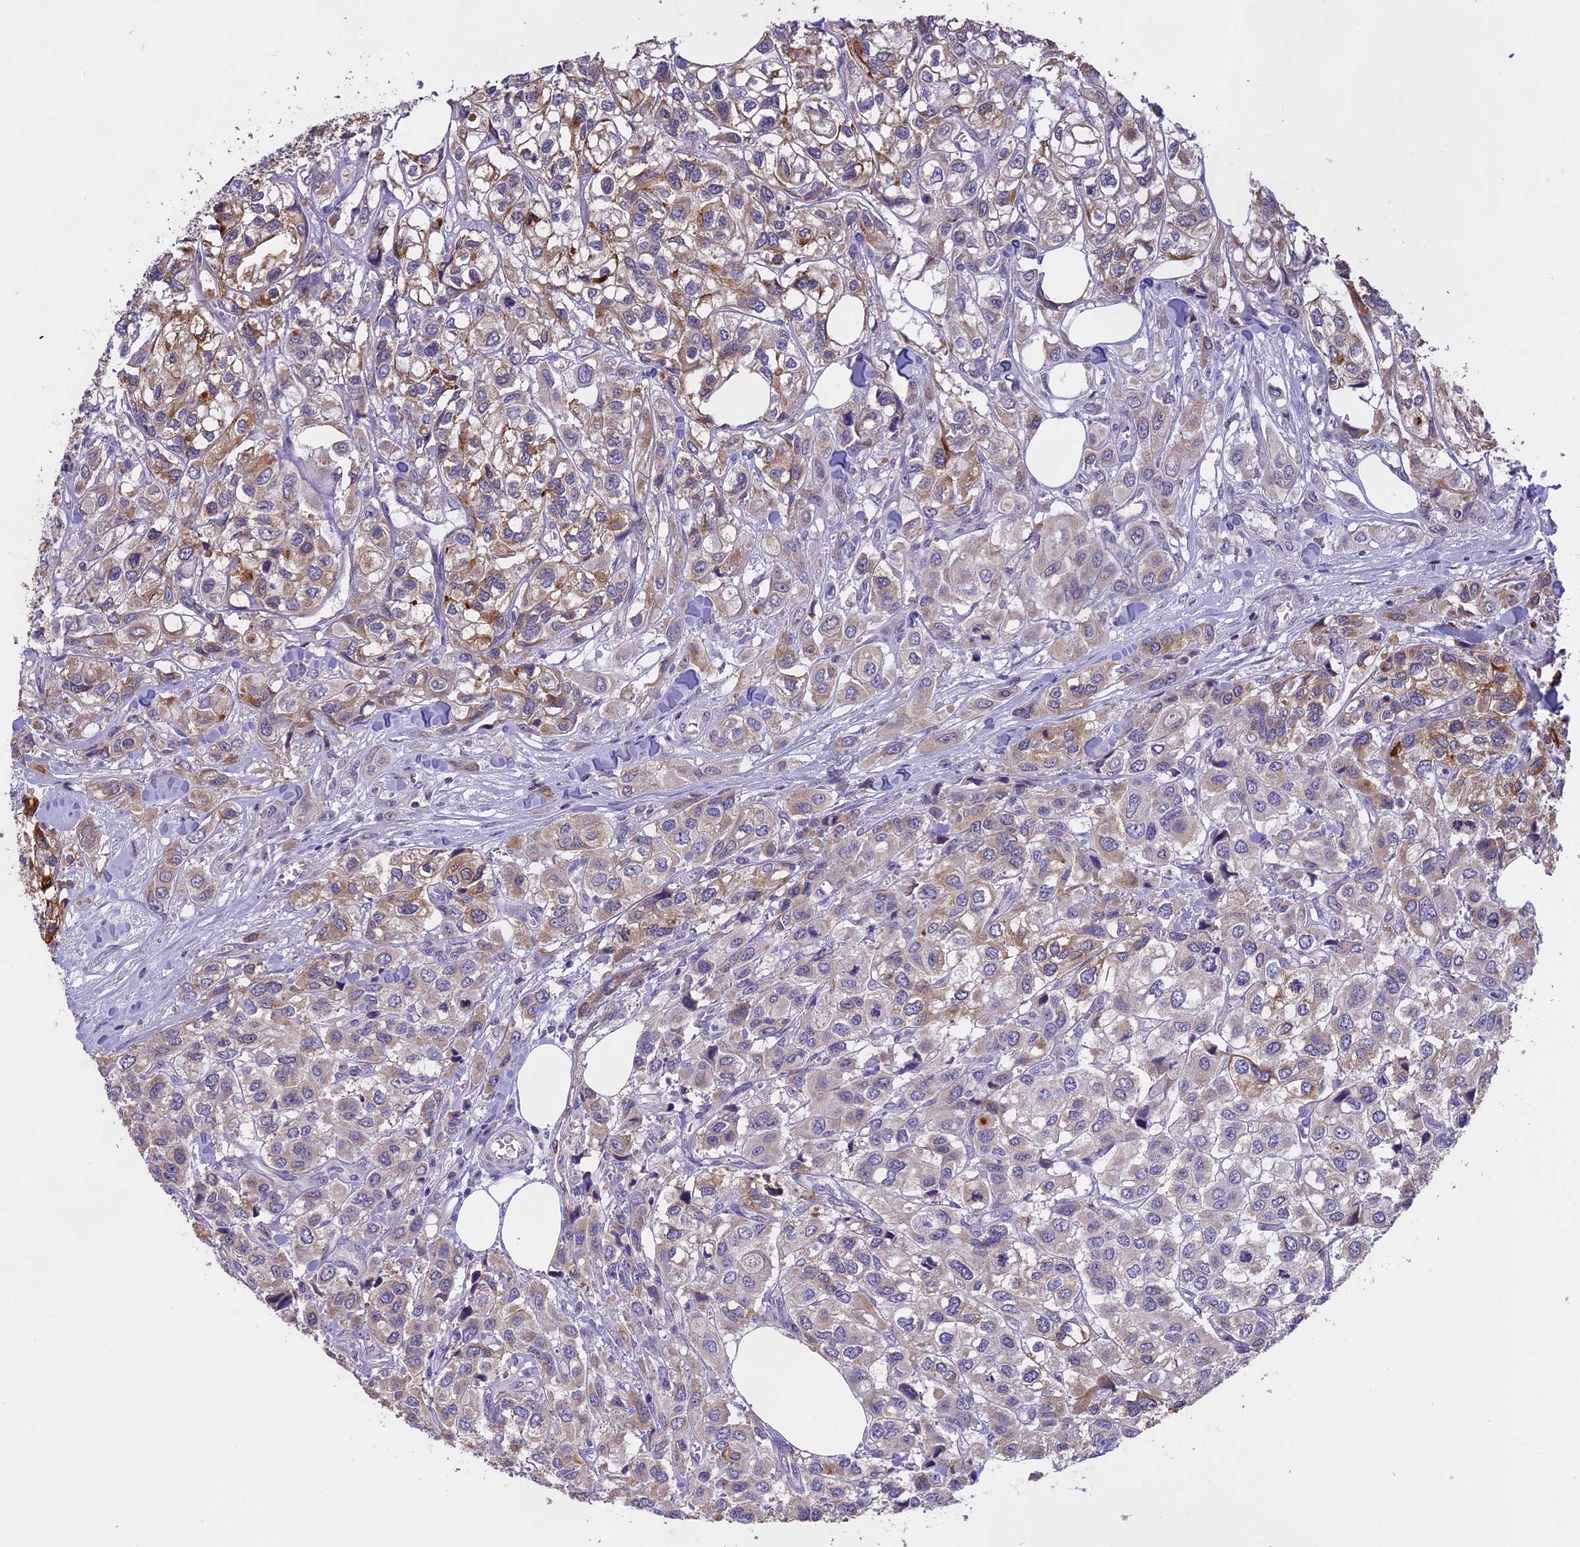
{"staining": {"intensity": "moderate", "quantity": "25%-75%", "location": "cytoplasmic/membranous"}, "tissue": "urothelial cancer", "cell_type": "Tumor cells", "image_type": "cancer", "snomed": [{"axis": "morphology", "description": "Urothelial carcinoma, High grade"}, {"axis": "topography", "description": "Urinary bladder"}], "caption": "Urothelial cancer tissue shows moderate cytoplasmic/membranous expression in about 25%-75% of tumor cells, visualized by immunohistochemistry.", "gene": "WFDC2", "patient": {"sex": "male", "age": 67}}